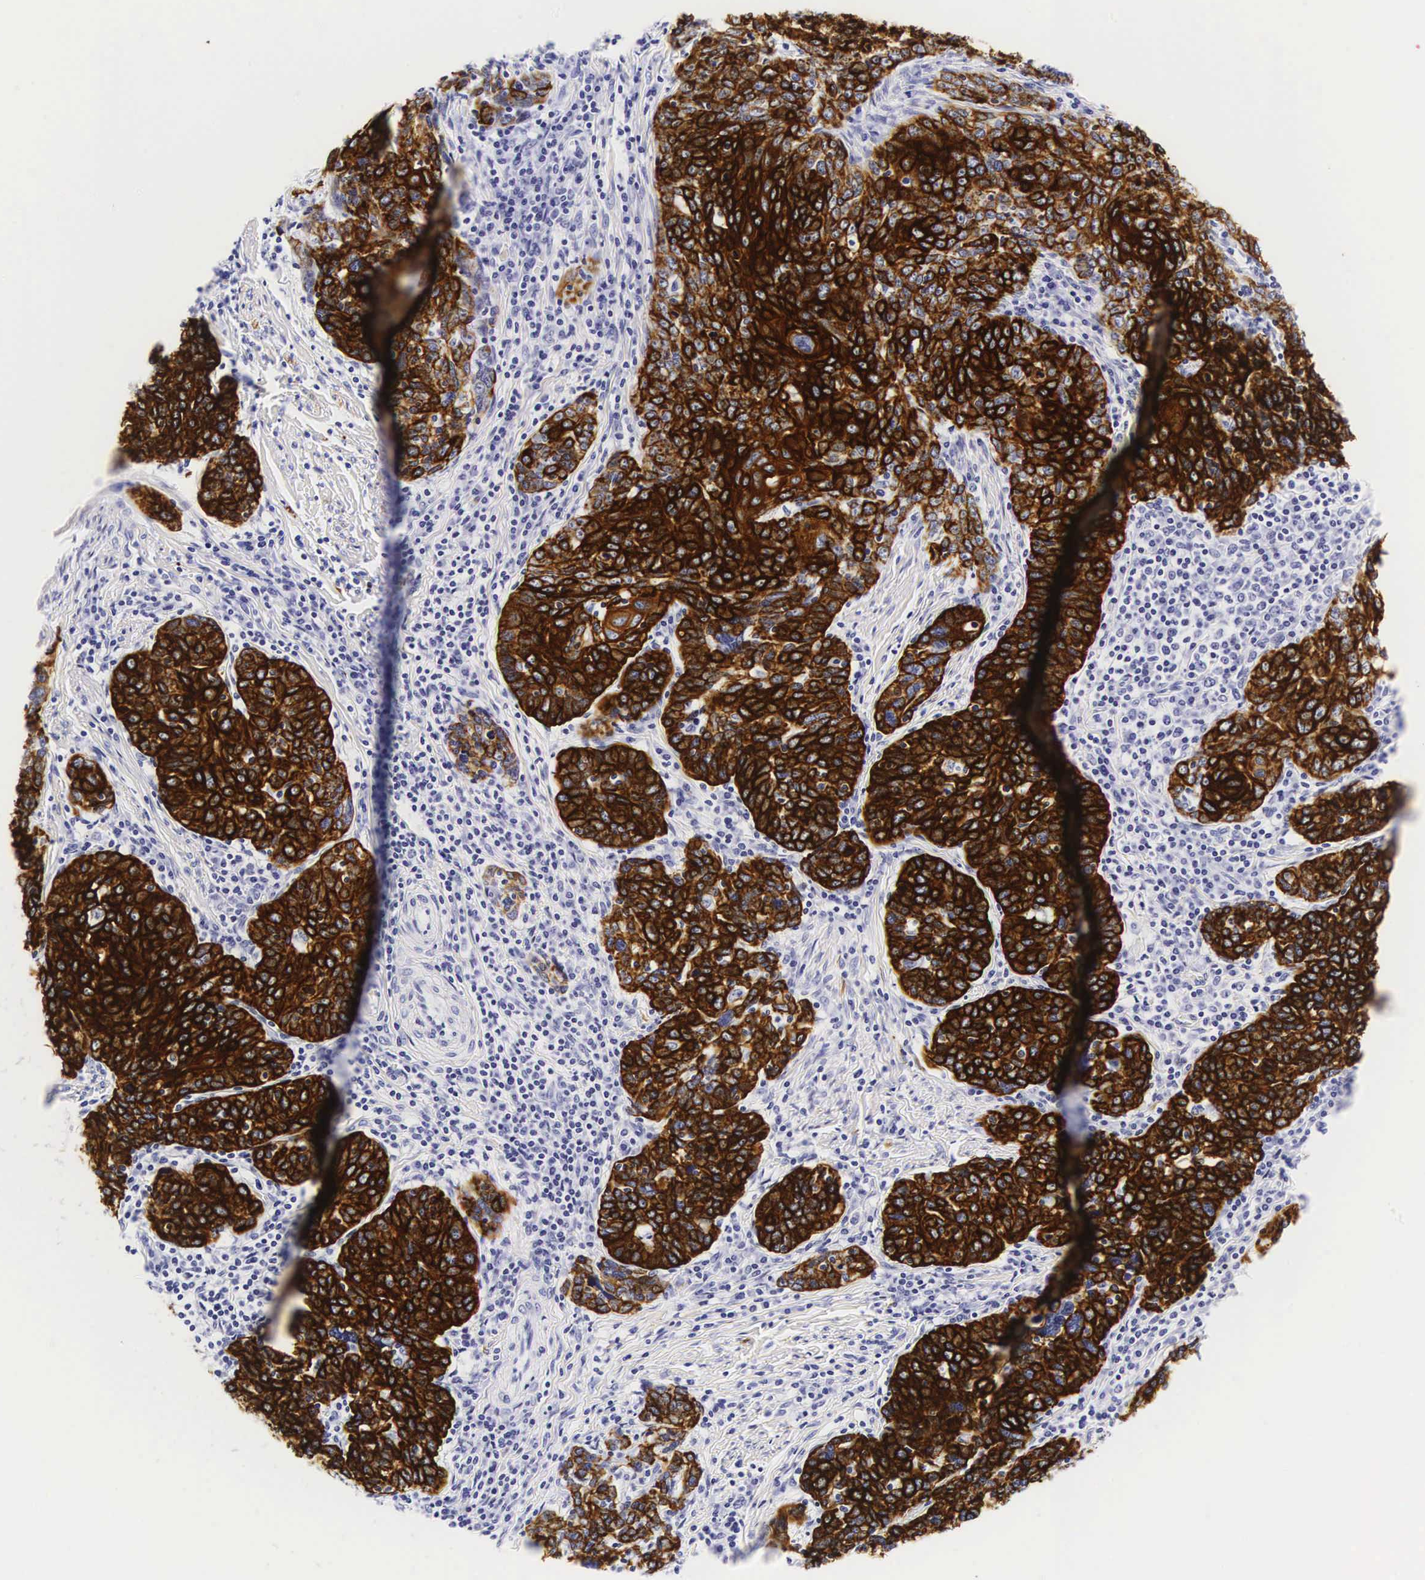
{"staining": {"intensity": "strong", "quantity": ">75%", "location": "cytoplasmic/membranous"}, "tissue": "cervical cancer", "cell_type": "Tumor cells", "image_type": "cancer", "snomed": [{"axis": "morphology", "description": "Squamous cell carcinoma, NOS"}, {"axis": "topography", "description": "Cervix"}], "caption": "Squamous cell carcinoma (cervical) was stained to show a protein in brown. There is high levels of strong cytoplasmic/membranous positivity in about >75% of tumor cells.", "gene": "KRT18", "patient": {"sex": "female", "age": 41}}